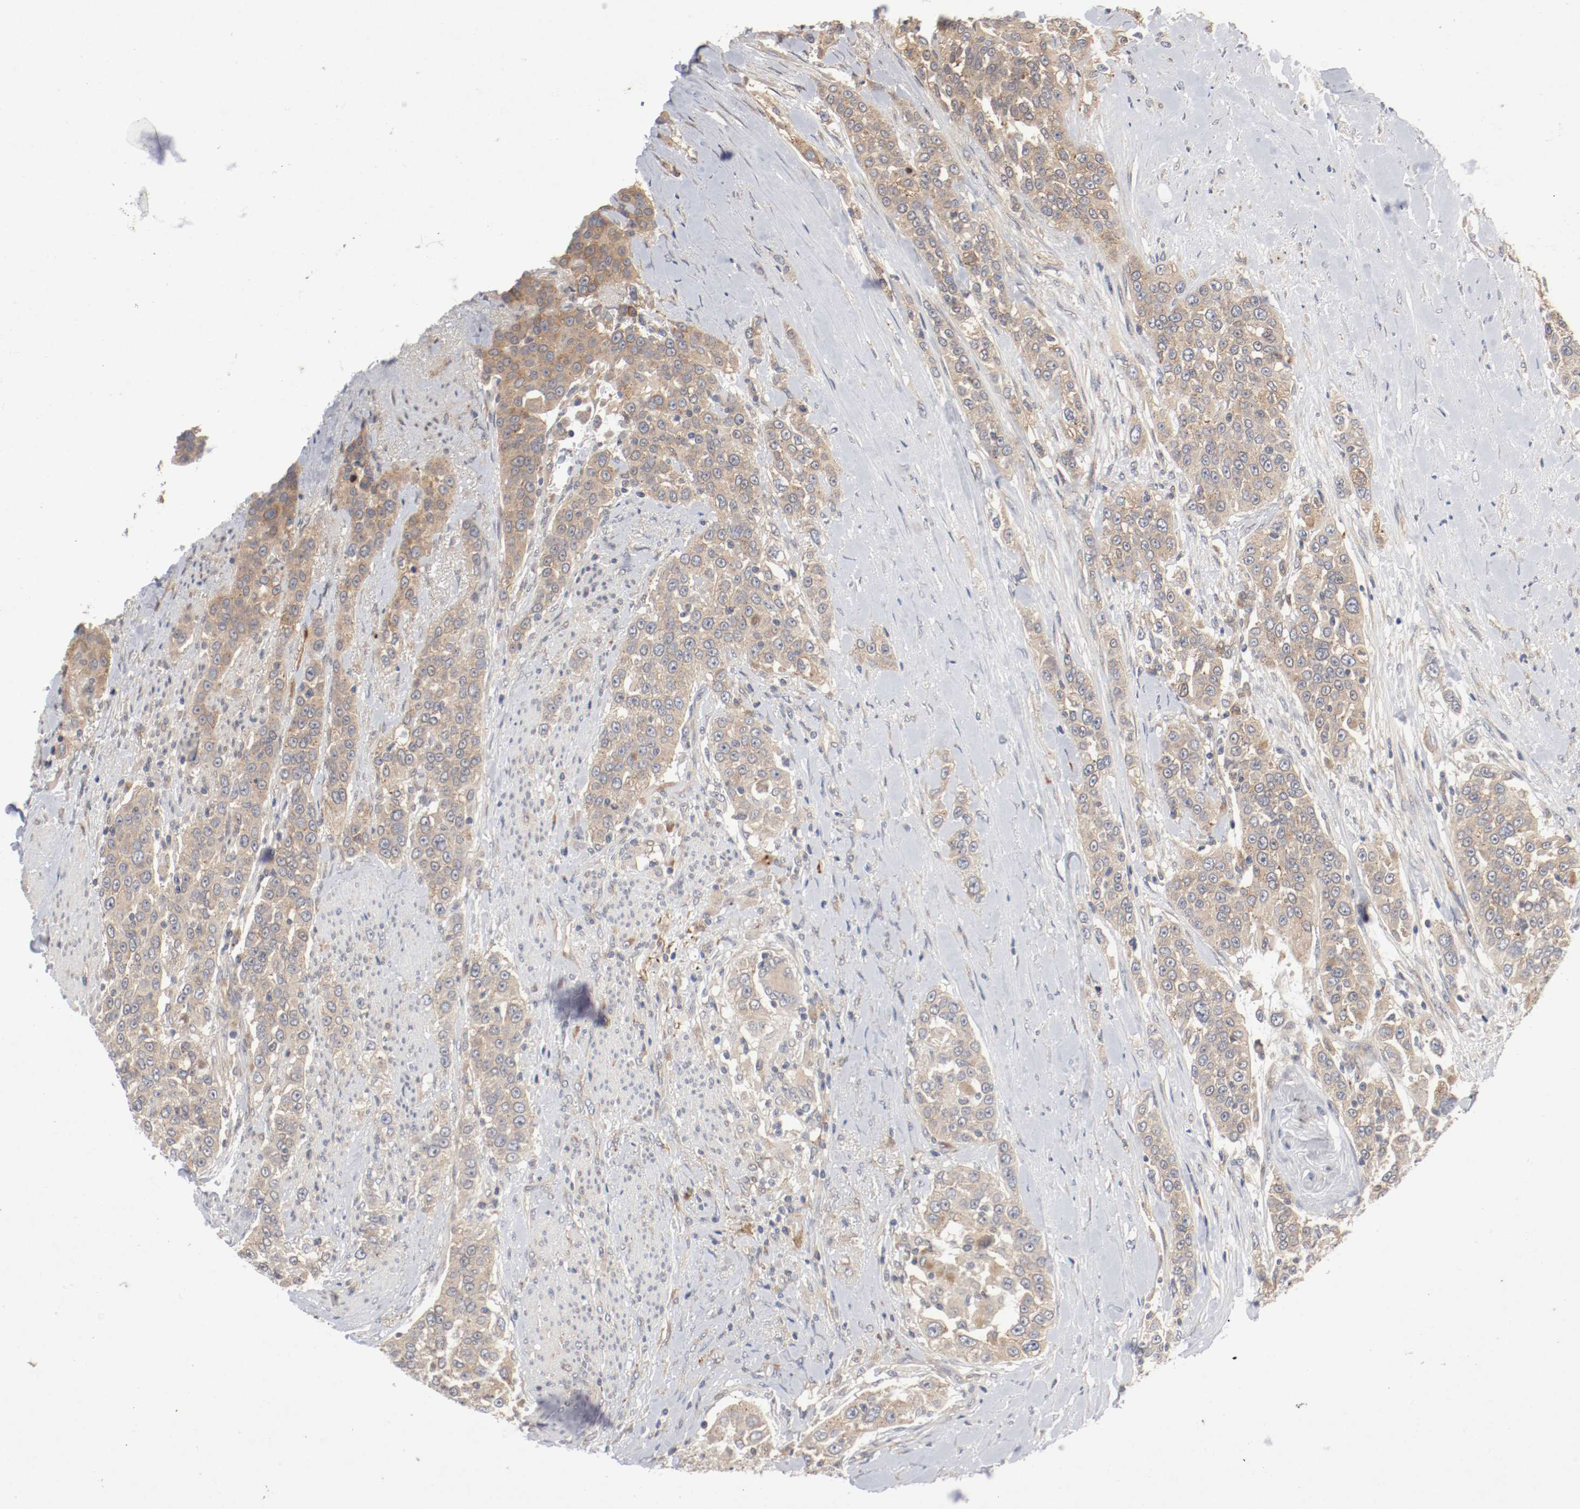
{"staining": {"intensity": "moderate", "quantity": ">75%", "location": "cytoplasmic/membranous"}, "tissue": "urothelial cancer", "cell_type": "Tumor cells", "image_type": "cancer", "snomed": [{"axis": "morphology", "description": "Urothelial carcinoma, High grade"}, {"axis": "topography", "description": "Urinary bladder"}], "caption": "IHC (DAB) staining of high-grade urothelial carcinoma demonstrates moderate cytoplasmic/membranous protein staining in approximately >75% of tumor cells. The protein is stained brown, and the nuclei are stained in blue (DAB (3,3'-diaminobenzidine) IHC with brightfield microscopy, high magnification).", "gene": "REN", "patient": {"sex": "female", "age": 80}}